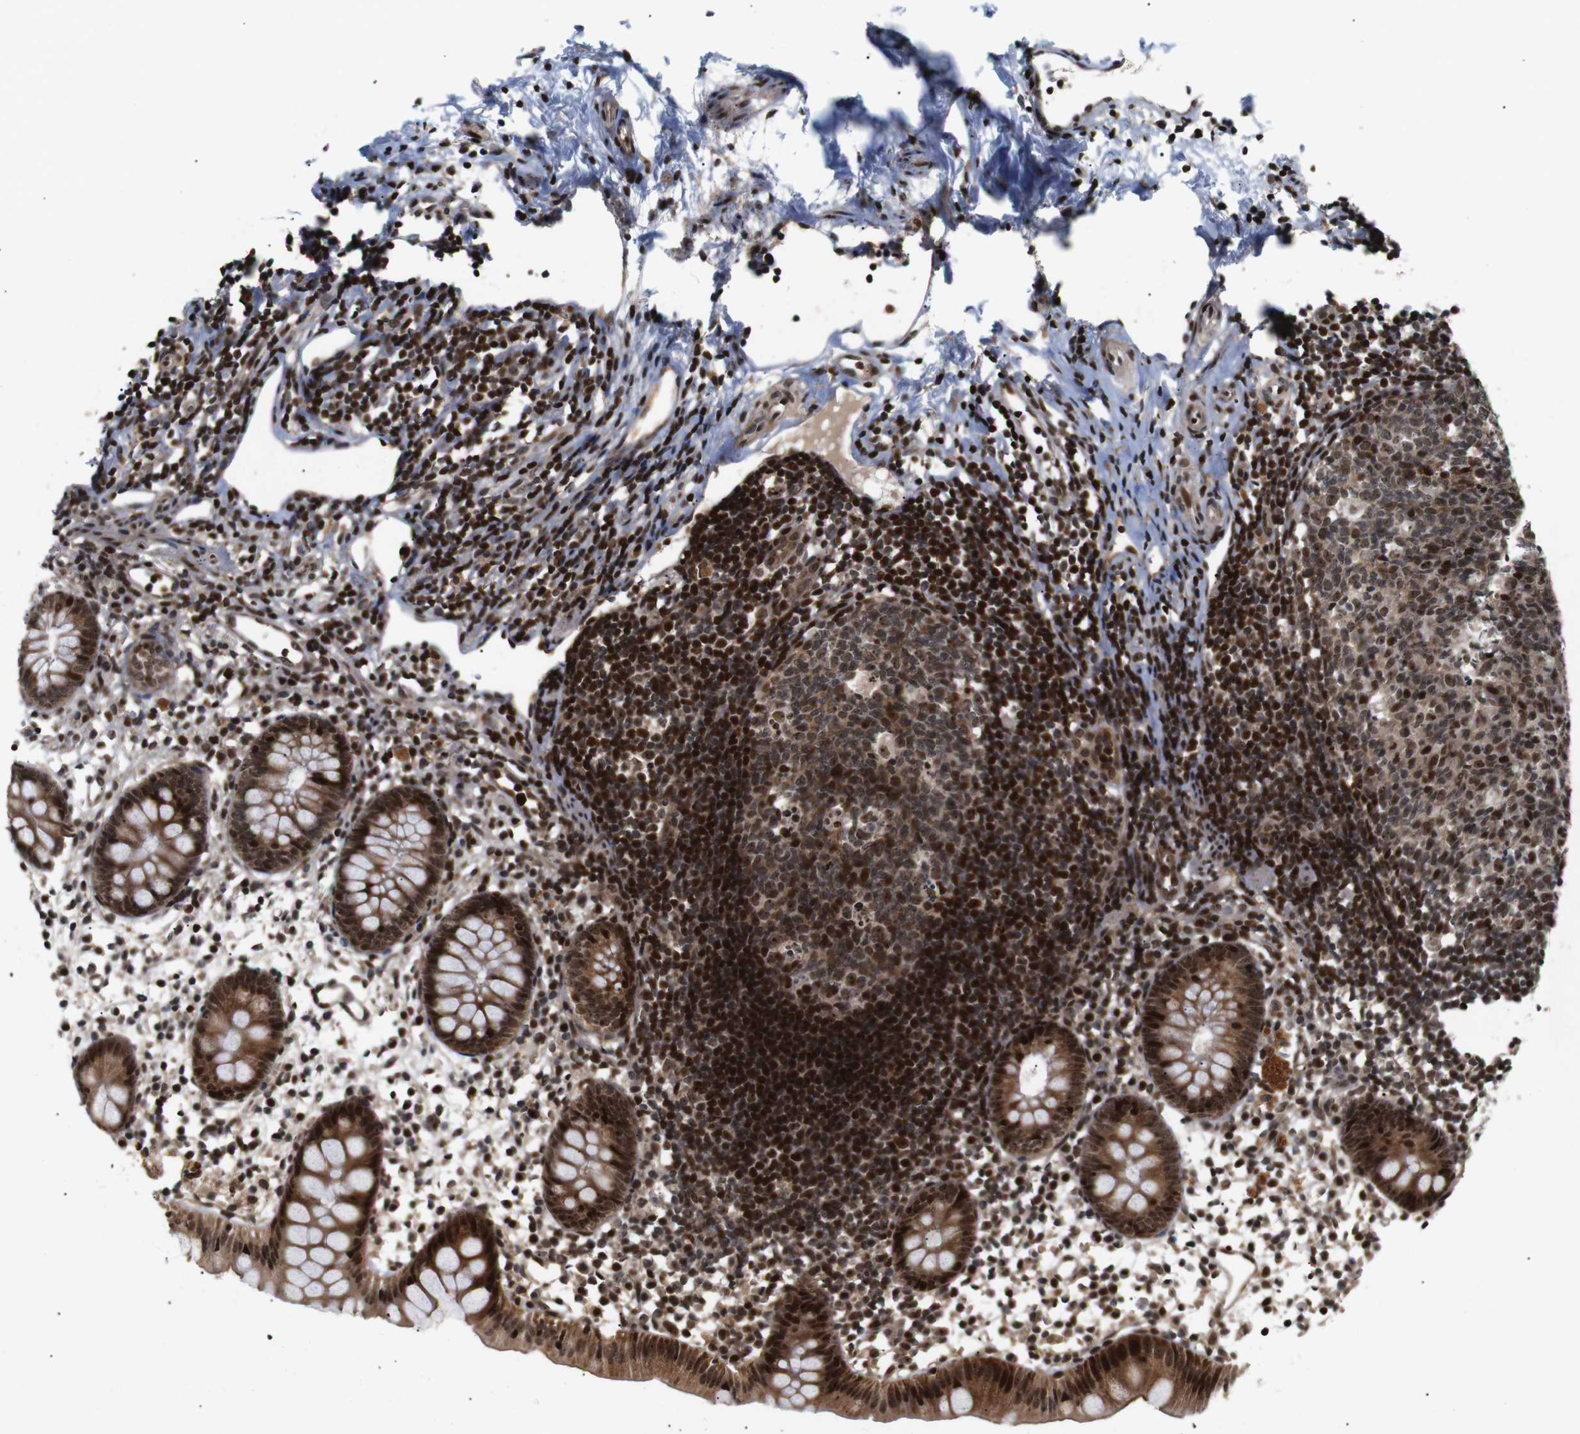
{"staining": {"intensity": "strong", "quantity": ">75%", "location": "cytoplasmic/membranous"}, "tissue": "appendix", "cell_type": "Glandular cells", "image_type": "normal", "snomed": [{"axis": "morphology", "description": "Normal tissue, NOS"}, {"axis": "topography", "description": "Appendix"}], "caption": "Strong cytoplasmic/membranous positivity is seen in about >75% of glandular cells in unremarkable appendix.", "gene": "KIF23", "patient": {"sex": "female", "age": 20}}